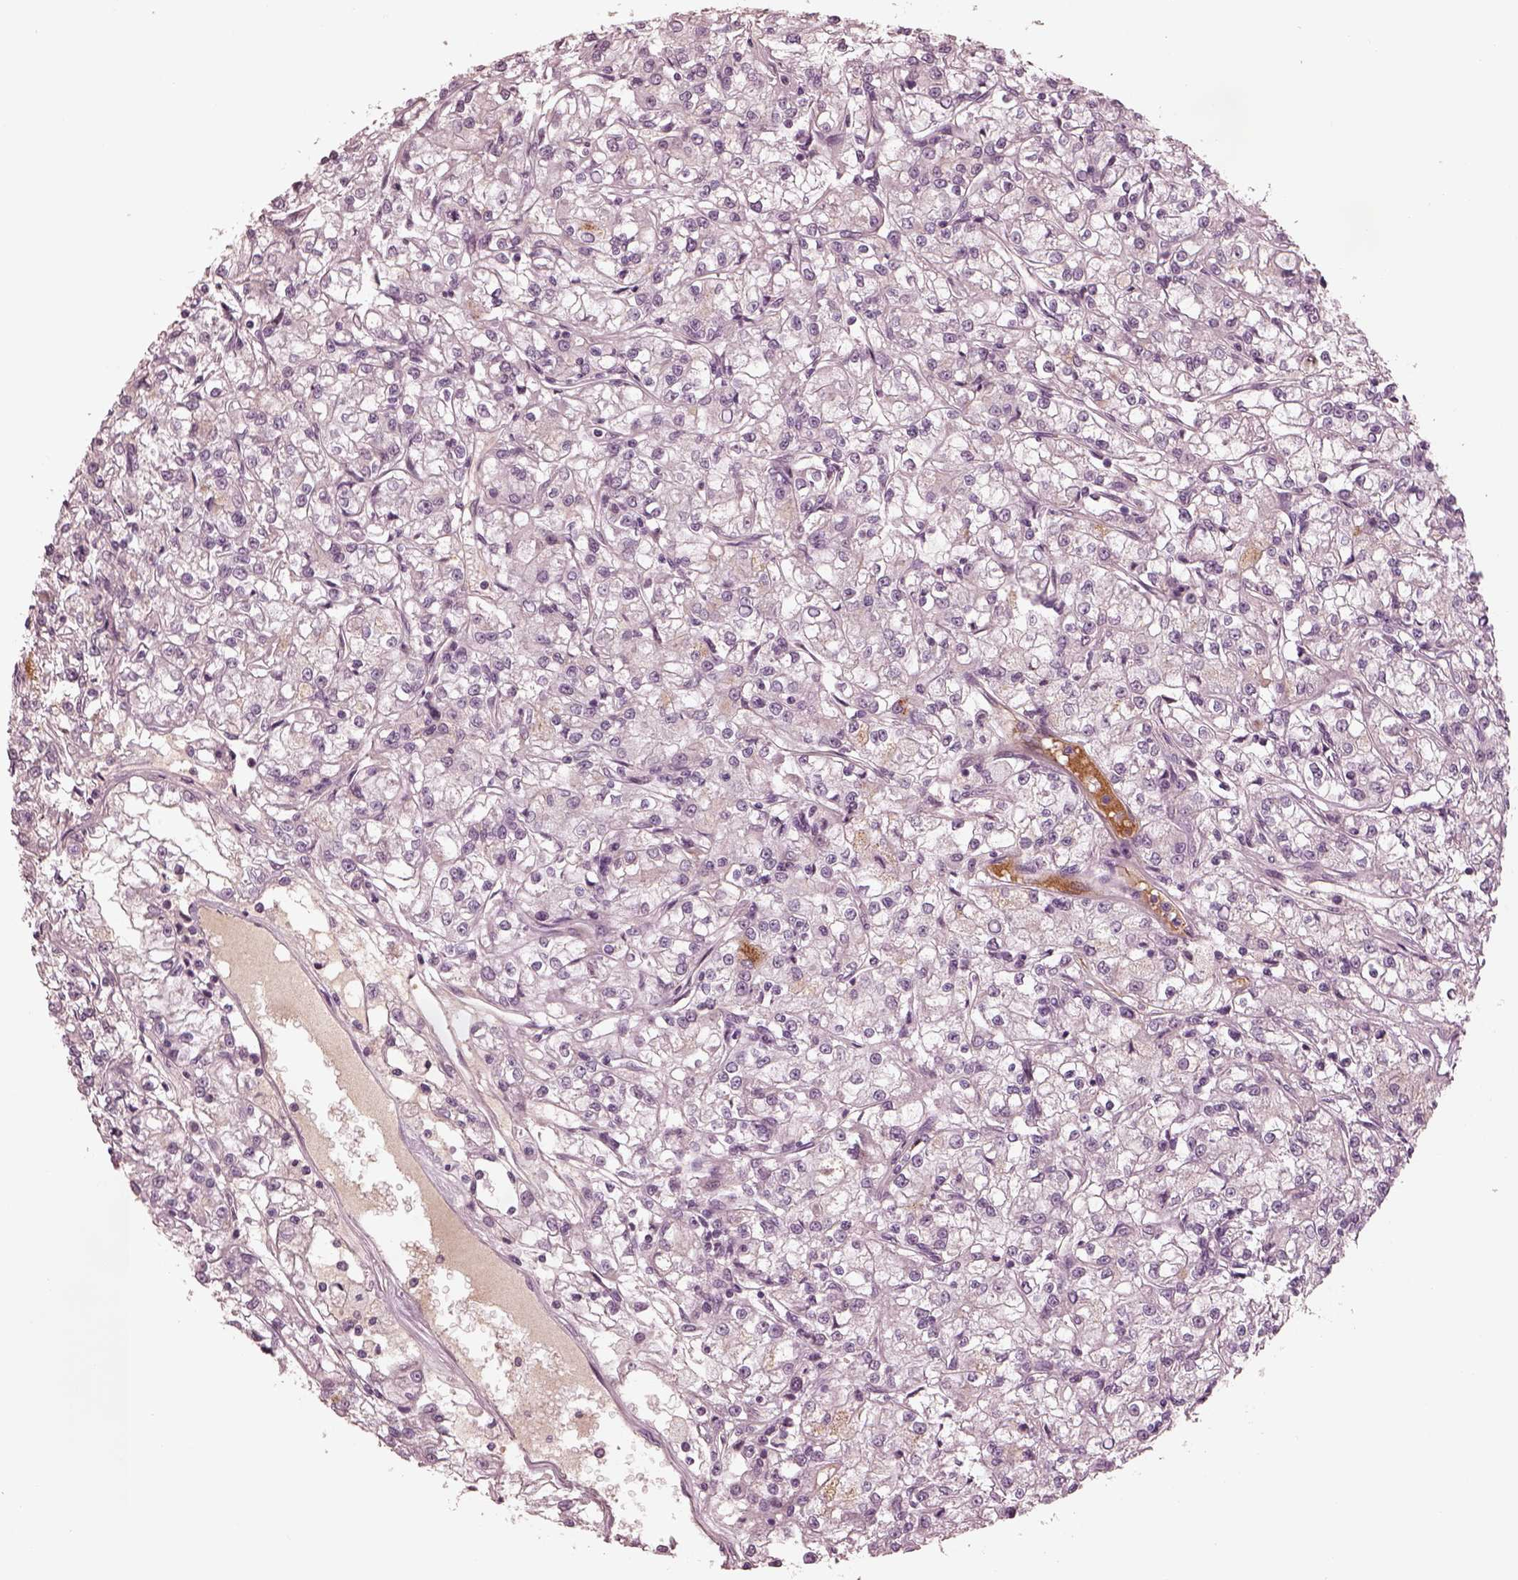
{"staining": {"intensity": "negative", "quantity": "none", "location": "none"}, "tissue": "renal cancer", "cell_type": "Tumor cells", "image_type": "cancer", "snomed": [{"axis": "morphology", "description": "Adenocarcinoma, NOS"}, {"axis": "topography", "description": "Kidney"}], "caption": "Immunohistochemistry of adenocarcinoma (renal) reveals no expression in tumor cells. The staining was performed using DAB to visualize the protein expression in brown, while the nuclei were stained in blue with hematoxylin (Magnification: 20x).", "gene": "KCNA2", "patient": {"sex": "female", "age": 59}}